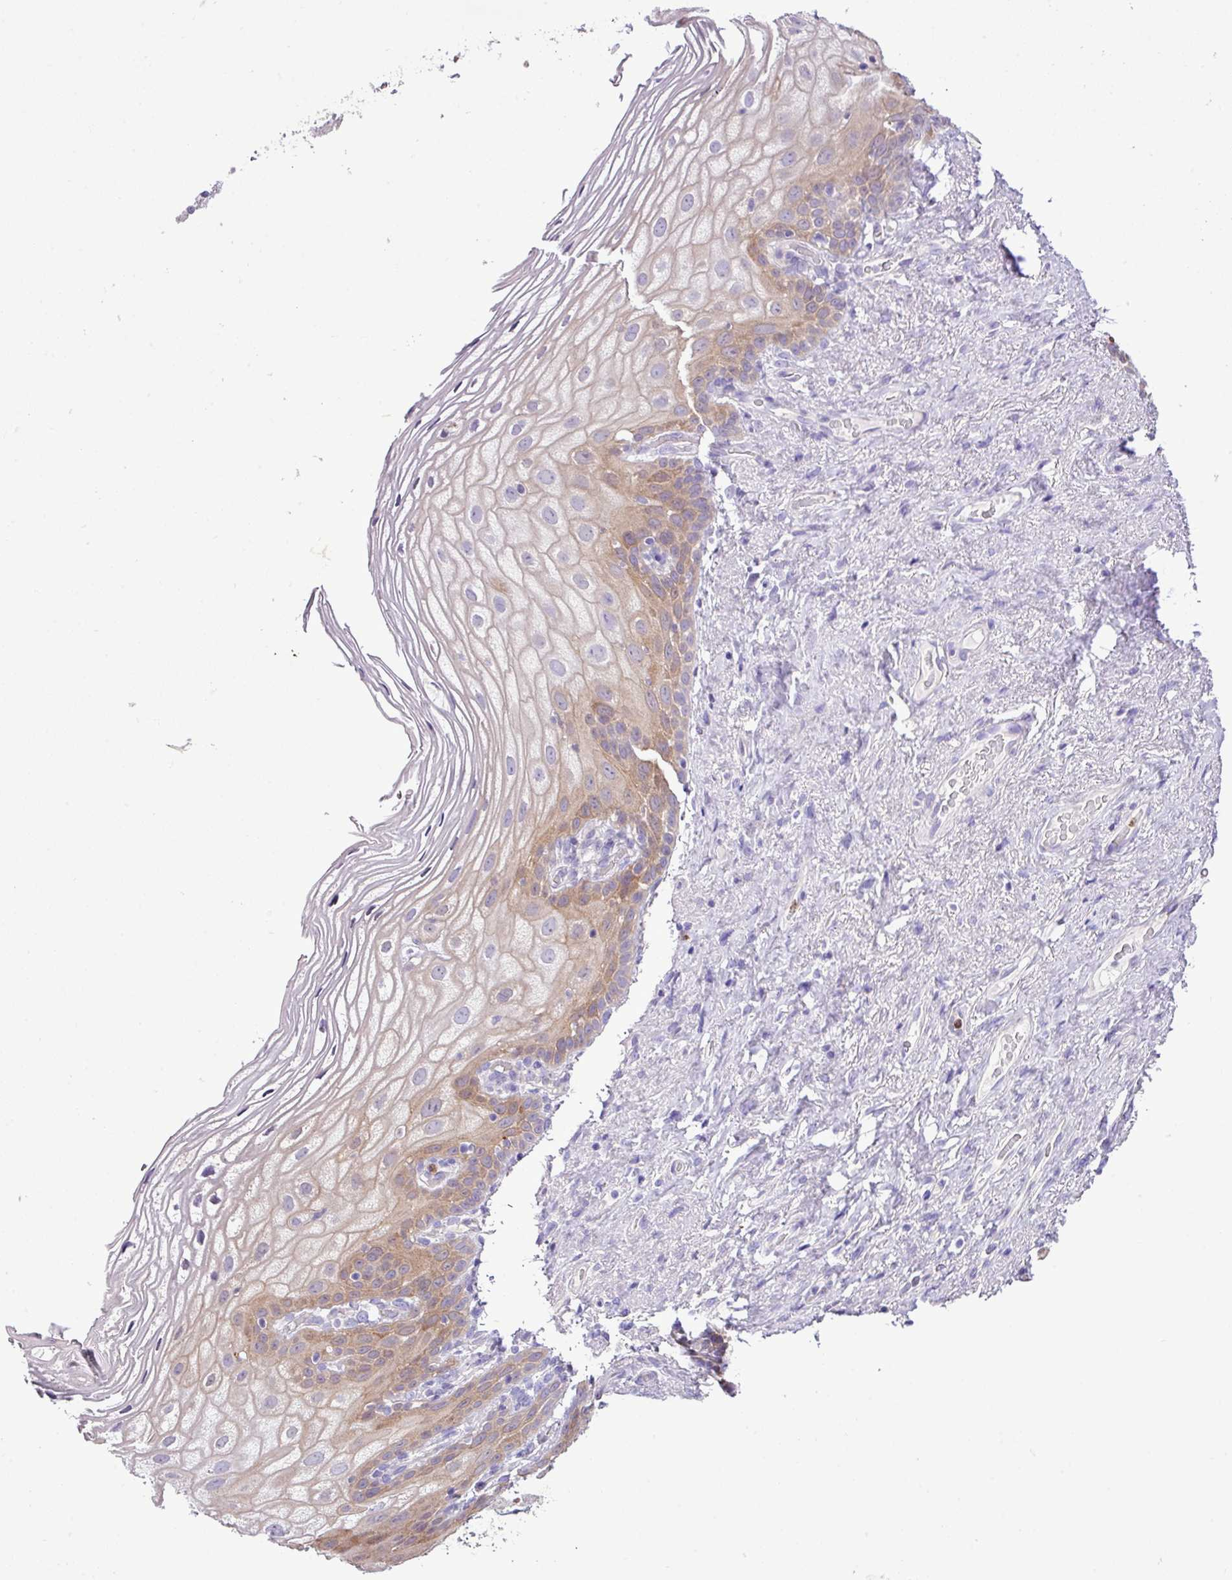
{"staining": {"intensity": "moderate", "quantity": "25%-75%", "location": "cytoplasmic/membranous"}, "tissue": "vagina", "cell_type": "Squamous epithelial cells", "image_type": "normal", "snomed": [{"axis": "morphology", "description": "Normal tissue, NOS"}, {"axis": "topography", "description": "Vagina"}, {"axis": "topography", "description": "Peripheral nerve tissue"}], "caption": "IHC micrograph of unremarkable vagina: human vagina stained using immunohistochemistry (IHC) shows medium levels of moderate protein expression localized specifically in the cytoplasmic/membranous of squamous epithelial cells, appearing as a cytoplasmic/membranous brown color.", "gene": "ZSCAN5A", "patient": {"sex": "female", "age": 71}}